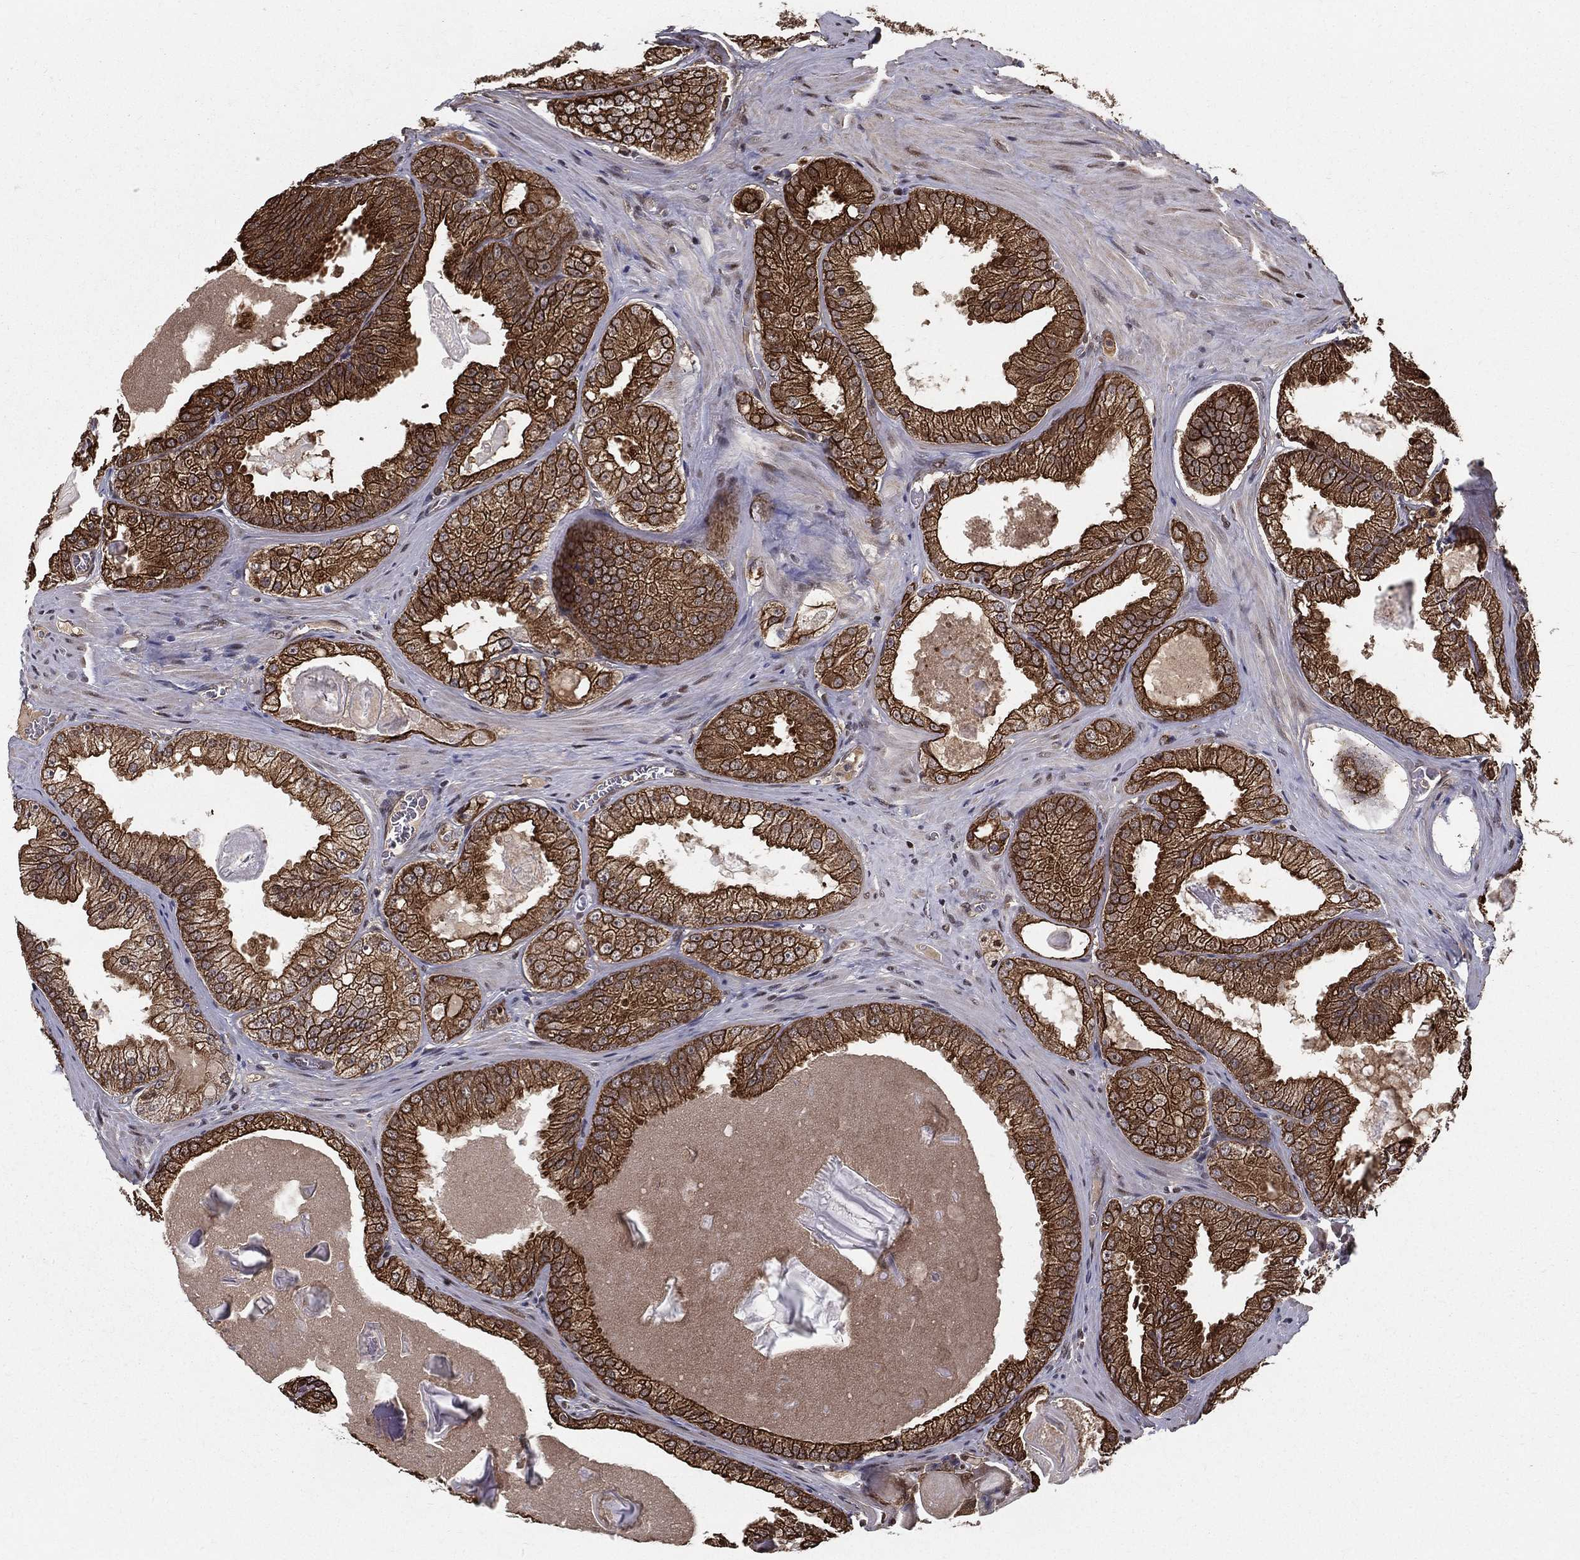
{"staining": {"intensity": "strong", "quantity": ">75%", "location": "cytoplasmic/membranous"}, "tissue": "prostate cancer", "cell_type": "Tumor cells", "image_type": "cancer", "snomed": [{"axis": "morphology", "description": "Adenocarcinoma, Low grade"}, {"axis": "topography", "description": "Prostate"}], "caption": "Immunohistochemistry staining of adenocarcinoma (low-grade) (prostate), which exhibits high levels of strong cytoplasmic/membranous expression in approximately >75% of tumor cells indicating strong cytoplasmic/membranous protein staining. The staining was performed using DAB (brown) for protein detection and nuclei were counterstained in hematoxylin (blue).", "gene": "SLC6A6", "patient": {"sex": "male", "age": 72}}